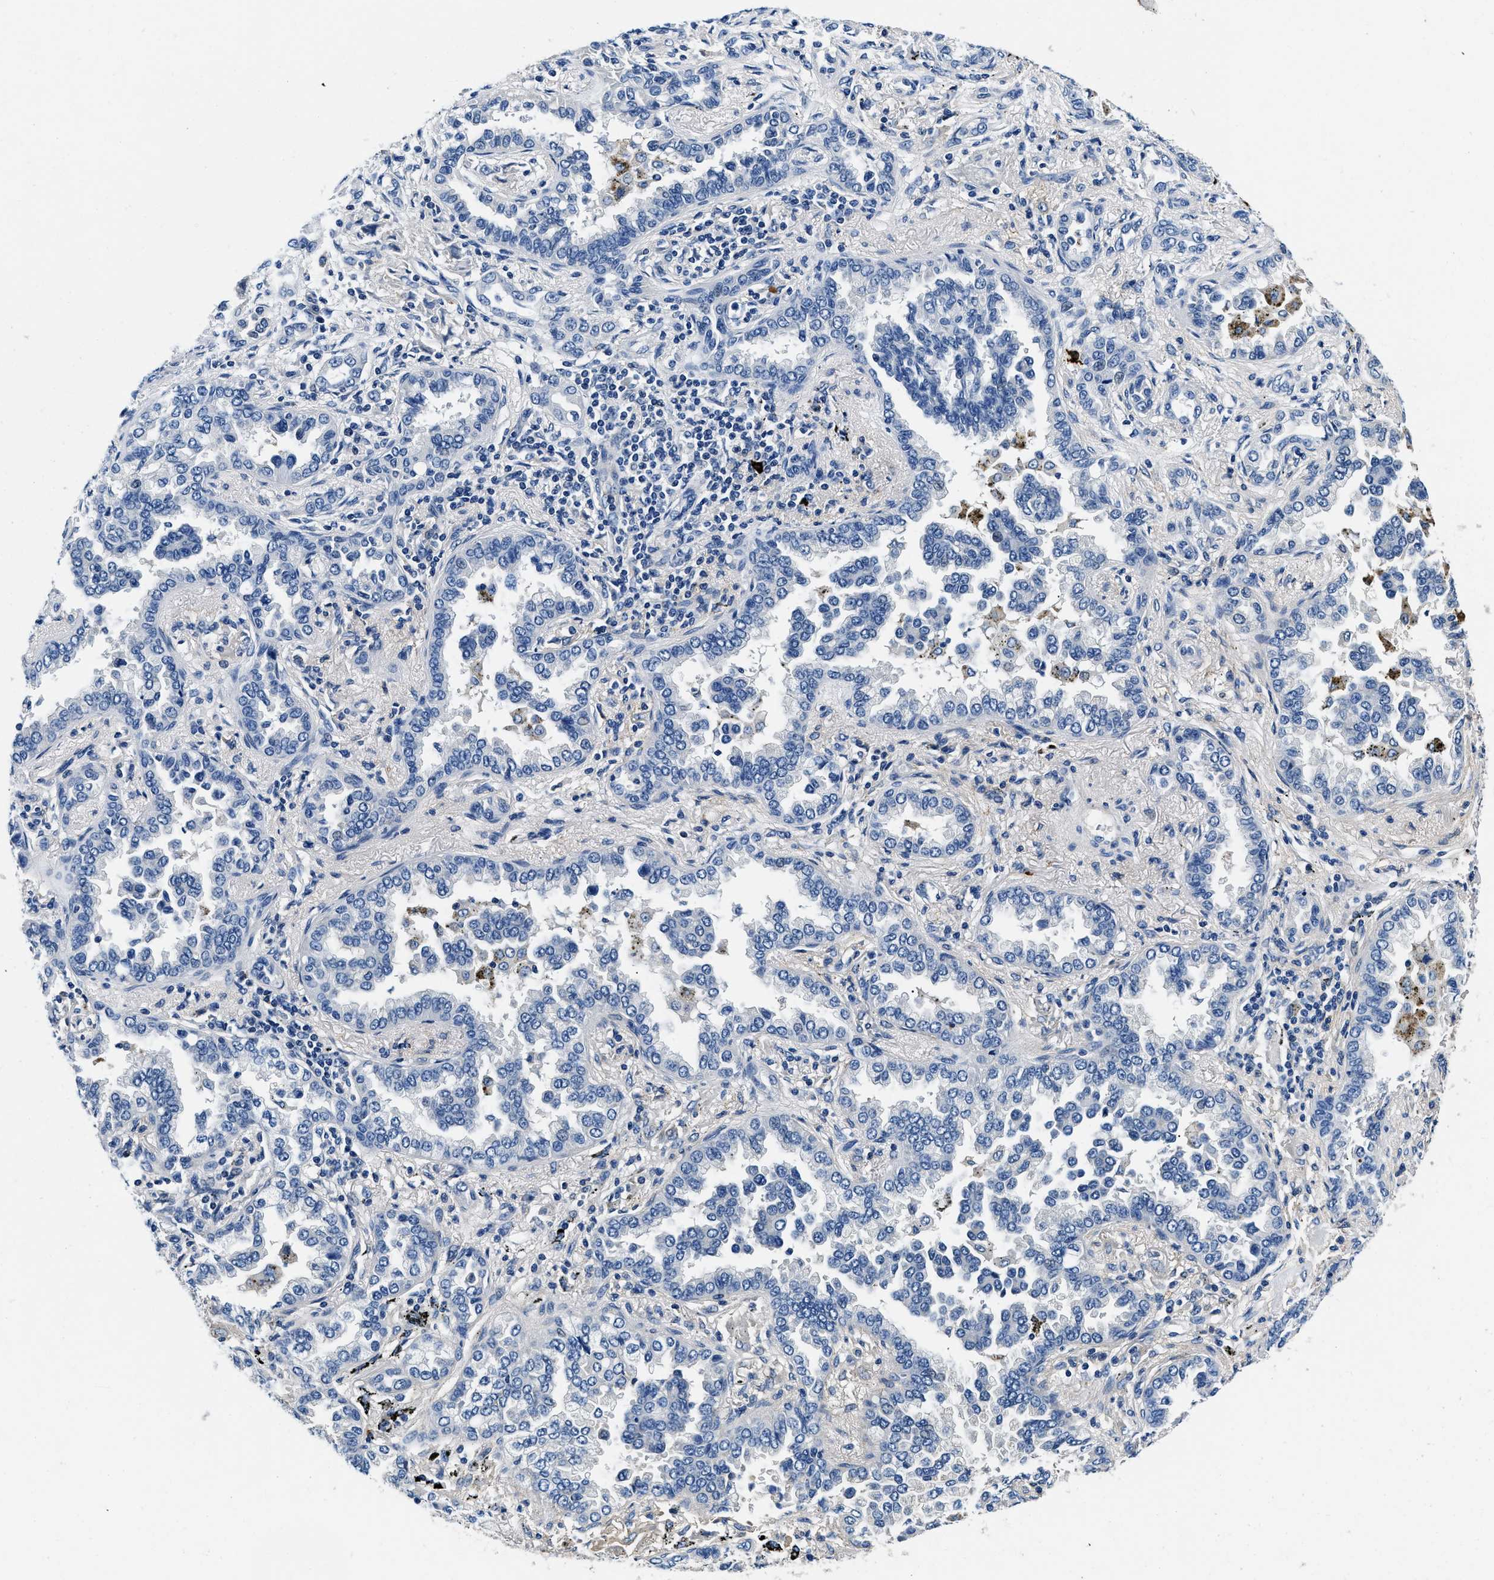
{"staining": {"intensity": "negative", "quantity": "none", "location": "none"}, "tissue": "lung cancer", "cell_type": "Tumor cells", "image_type": "cancer", "snomed": [{"axis": "morphology", "description": "Normal tissue, NOS"}, {"axis": "morphology", "description": "Adenocarcinoma, NOS"}, {"axis": "topography", "description": "Lung"}], "caption": "Lung adenocarcinoma stained for a protein using immunohistochemistry (IHC) exhibits no staining tumor cells.", "gene": "ZFAND3", "patient": {"sex": "male", "age": 59}}